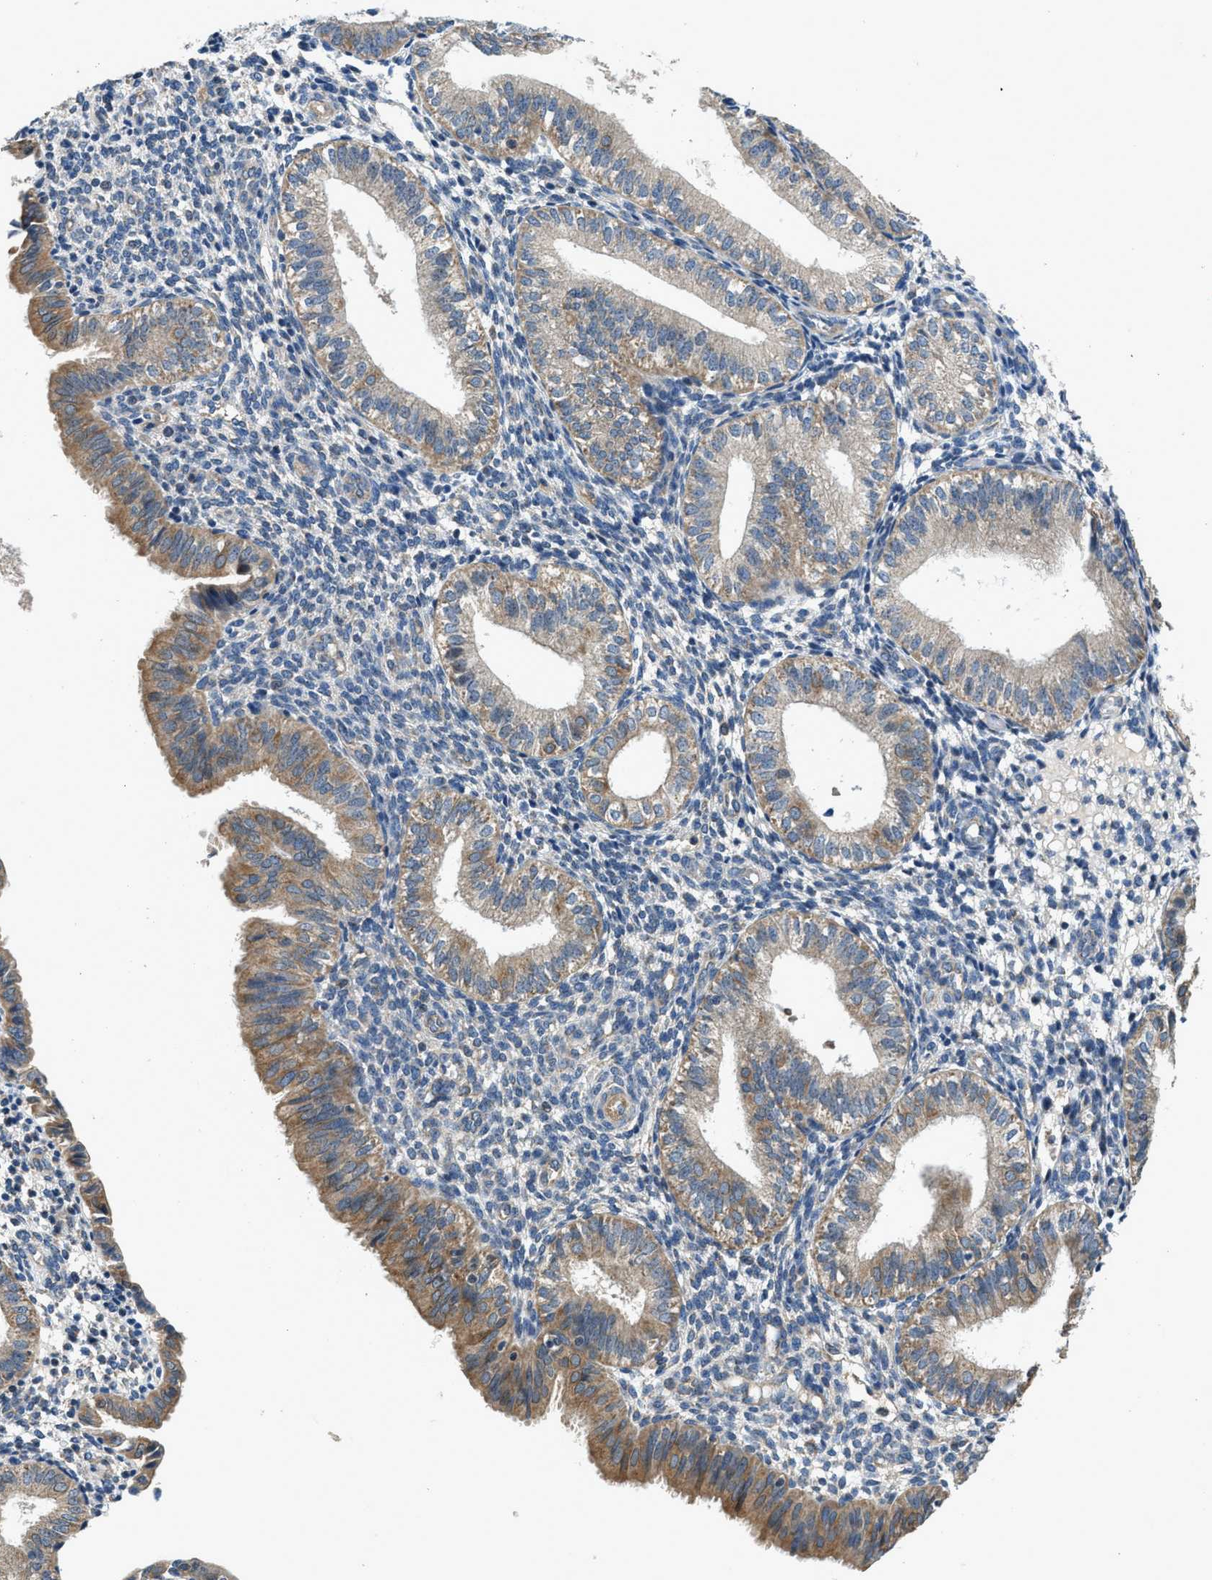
{"staining": {"intensity": "negative", "quantity": "none", "location": "none"}, "tissue": "endometrium", "cell_type": "Cells in endometrial stroma", "image_type": "normal", "snomed": [{"axis": "morphology", "description": "Normal tissue, NOS"}, {"axis": "topography", "description": "Endometrium"}], "caption": "DAB (3,3'-diaminobenzidine) immunohistochemical staining of benign human endometrium shows no significant staining in cells in endometrial stroma. (Brightfield microscopy of DAB (3,3'-diaminobenzidine) immunohistochemistry at high magnification).", "gene": "SSH2", "patient": {"sex": "female", "age": 39}}